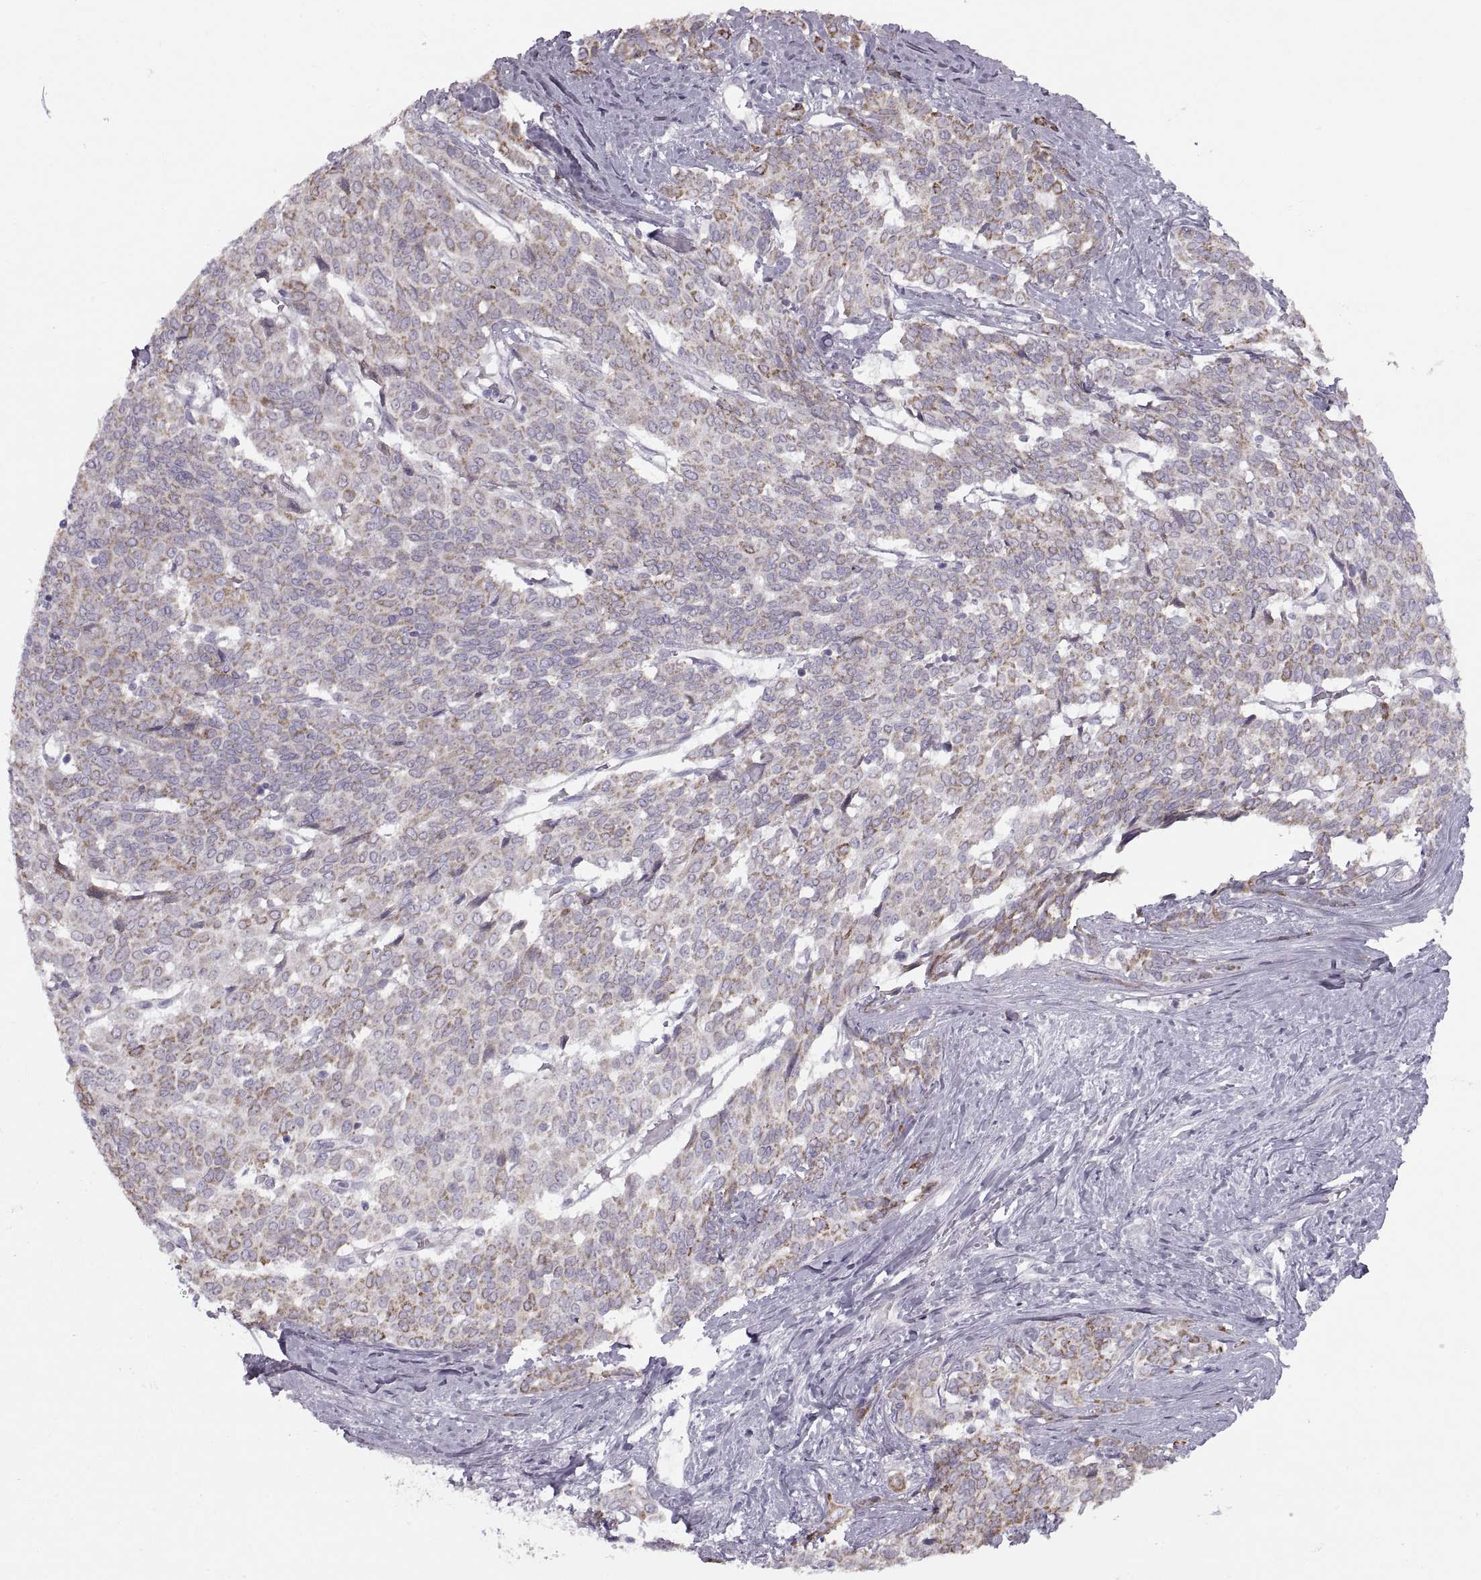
{"staining": {"intensity": "moderate", "quantity": "25%-75%", "location": "cytoplasmic/membranous"}, "tissue": "liver cancer", "cell_type": "Tumor cells", "image_type": "cancer", "snomed": [{"axis": "morphology", "description": "Cholangiocarcinoma"}, {"axis": "topography", "description": "Liver"}], "caption": "High-power microscopy captured an IHC micrograph of liver cancer (cholangiocarcinoma), revealing moderate cytoplasmic/membranous staining in approximately 25%-75% of tumor cells. Nuclei are stained in blue.", "gene": "PIERCE1", "patient": {"sex": "female", "age": 47}}